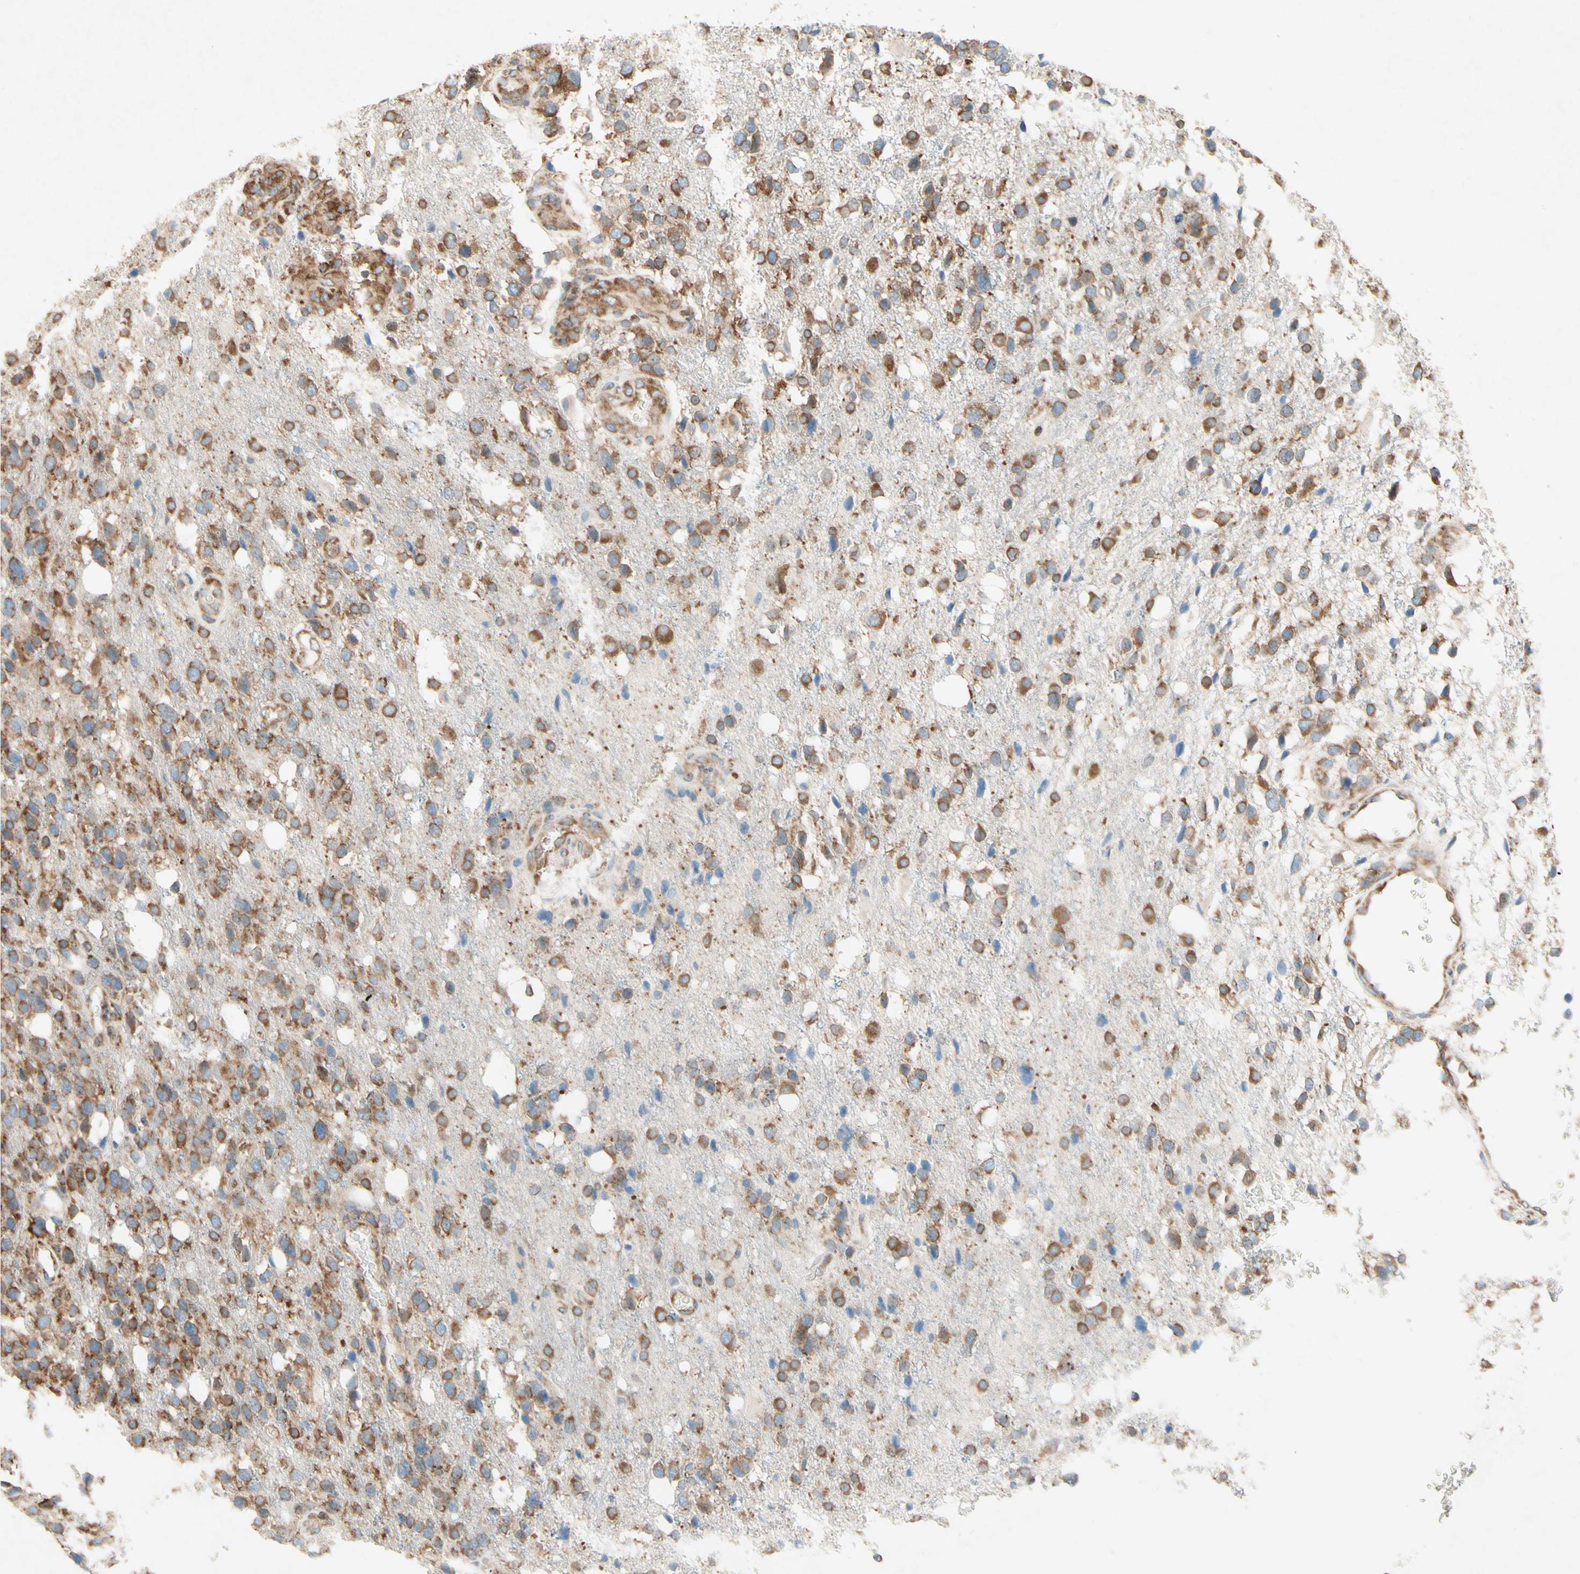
{"staining": {"intensity": "moderate", "quantity": ">75%", "location": "cytoplasmic/membranous"}, "tissue": "glioma", "cell_type": "Tumor cells", "image_type": "cancer", "snomed": [{"axis": "morphology", "description": "Glioma, malignant, High grade"}, {"axis": "topography", "description": "Brain"}], "caption": "High-magnification brightfield microscopy of glioma stained with DAB (brown) and counterstained with hematoxylin (blue). tumor cells exhibit moderate cytoplasmic/membranous positivity is identified in approximately>75% of cells. (DAB = brown stain, brightfield microscopy at high magnification).", "gene": "PABPC1", "patient": {"sex": "female", "age": 58}}